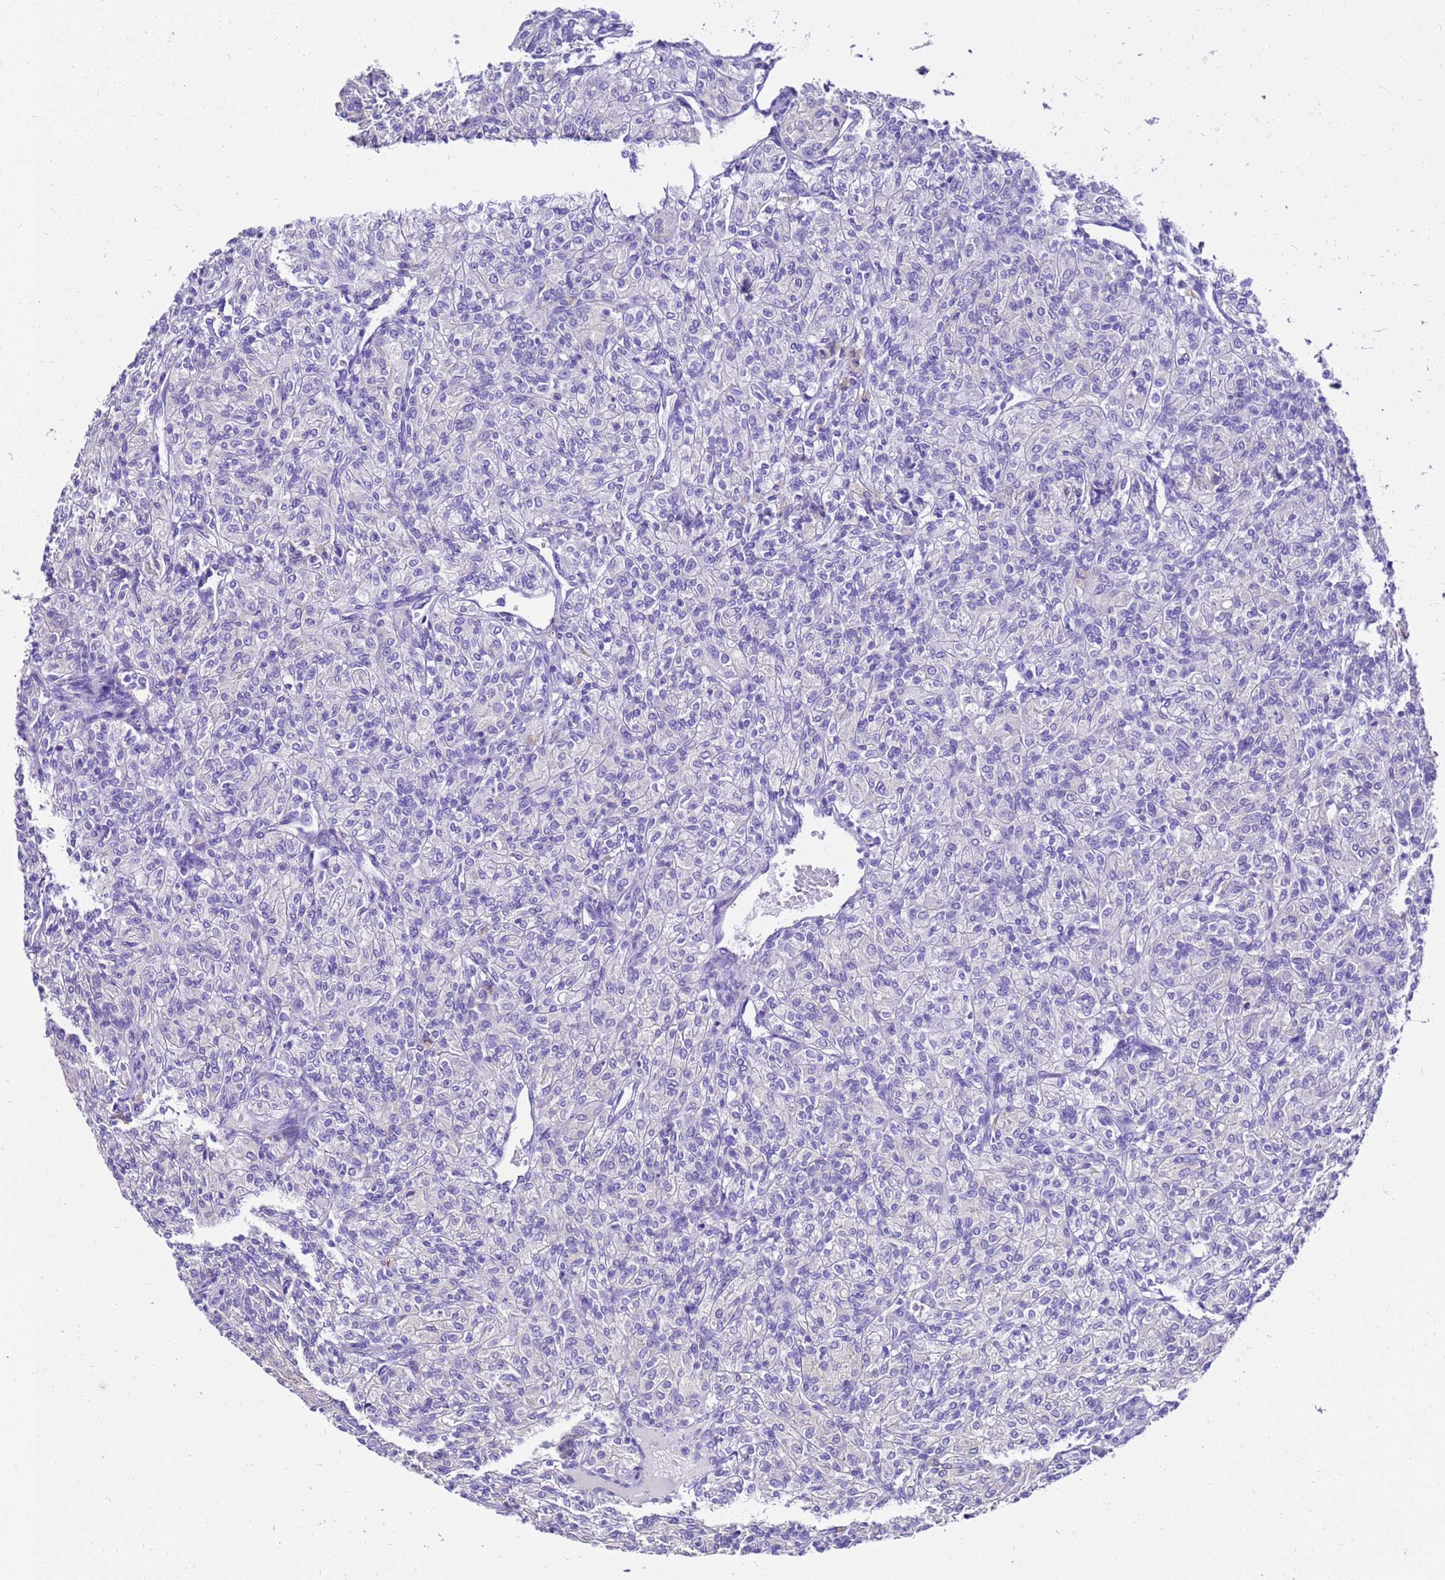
{"staining": {"intensity": "negative", "quantity": "none", "location": "none"}, "tissue": "renal cancer", "cell_type": "Tumor cells", "image_type": "cancer", "snomed": [{"axis": "morphology", "description": "Adenocarcinoma, NOS"}, {"axis": "topography", "description": "Kidney"}], "caption": "DAB (3,3'-diaminobenzidine) immunohistochemical staining of renal cancer reveals no significant expression in tumor cells.", "gene": "HSPB6", "patient": {"sex": "male", "age": 77}}